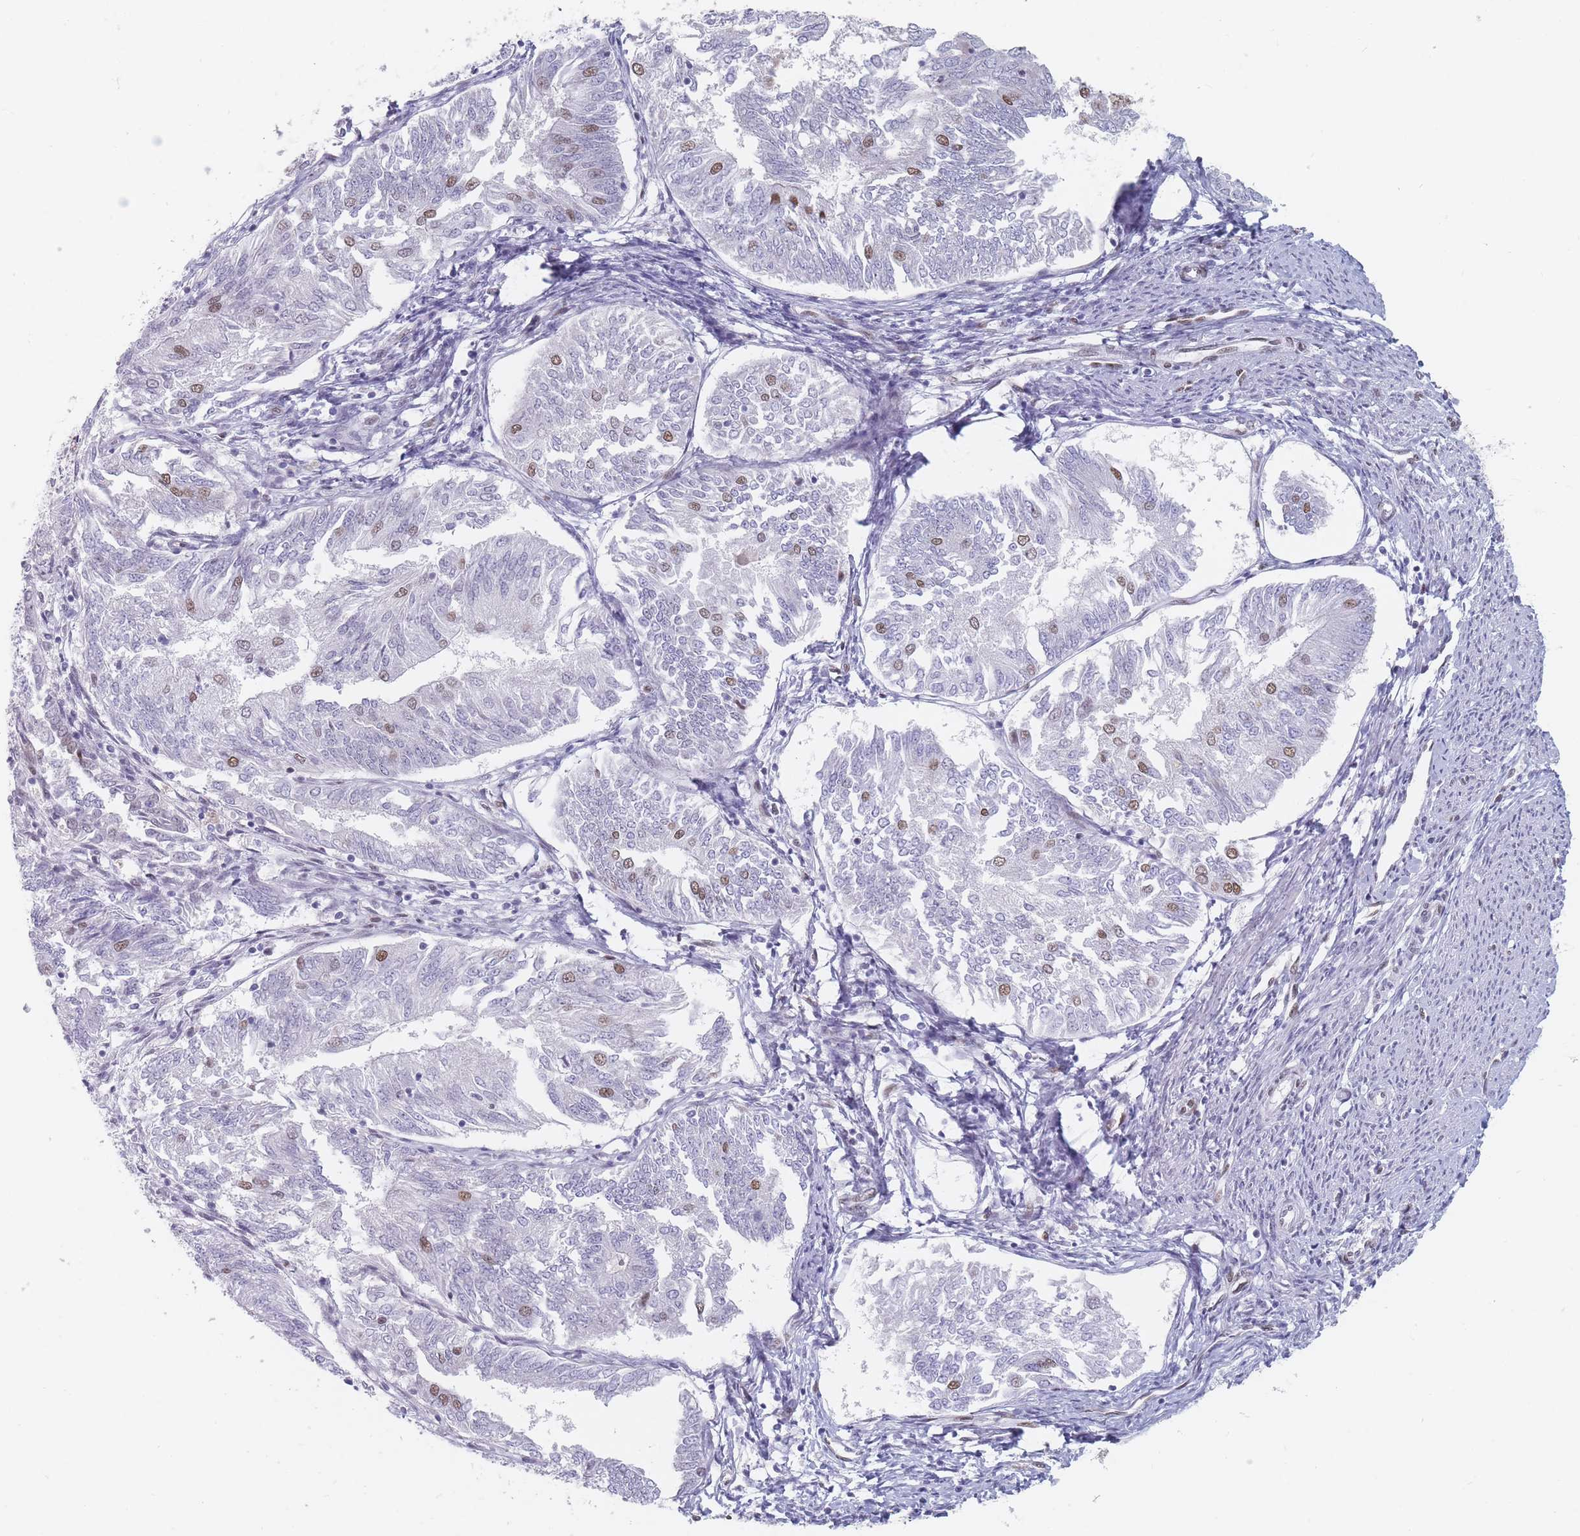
{"staining": {"intensity": "moderate", "quantity": "<25%", "location": "nuclear"}, "tissue": "endometrial cancer", "cell_type": "Tumor cells", "image_type": "cancer", "snomed": [{"axis": "morphology", "description": "Adenocarcinoma, NOS"}, {"axis": "topography", "description": "Endometrium"}], "caption": "This image shows adenocarcinoma (endometrial) stained with immunohistochemistry to label a protein in brown. The nuclear of tumor cells show moderate positivity for the protein. Nuclei are counter-stained blue.", "gene": "SAFB2", "patient": {"sex": "female", "age": 58}}